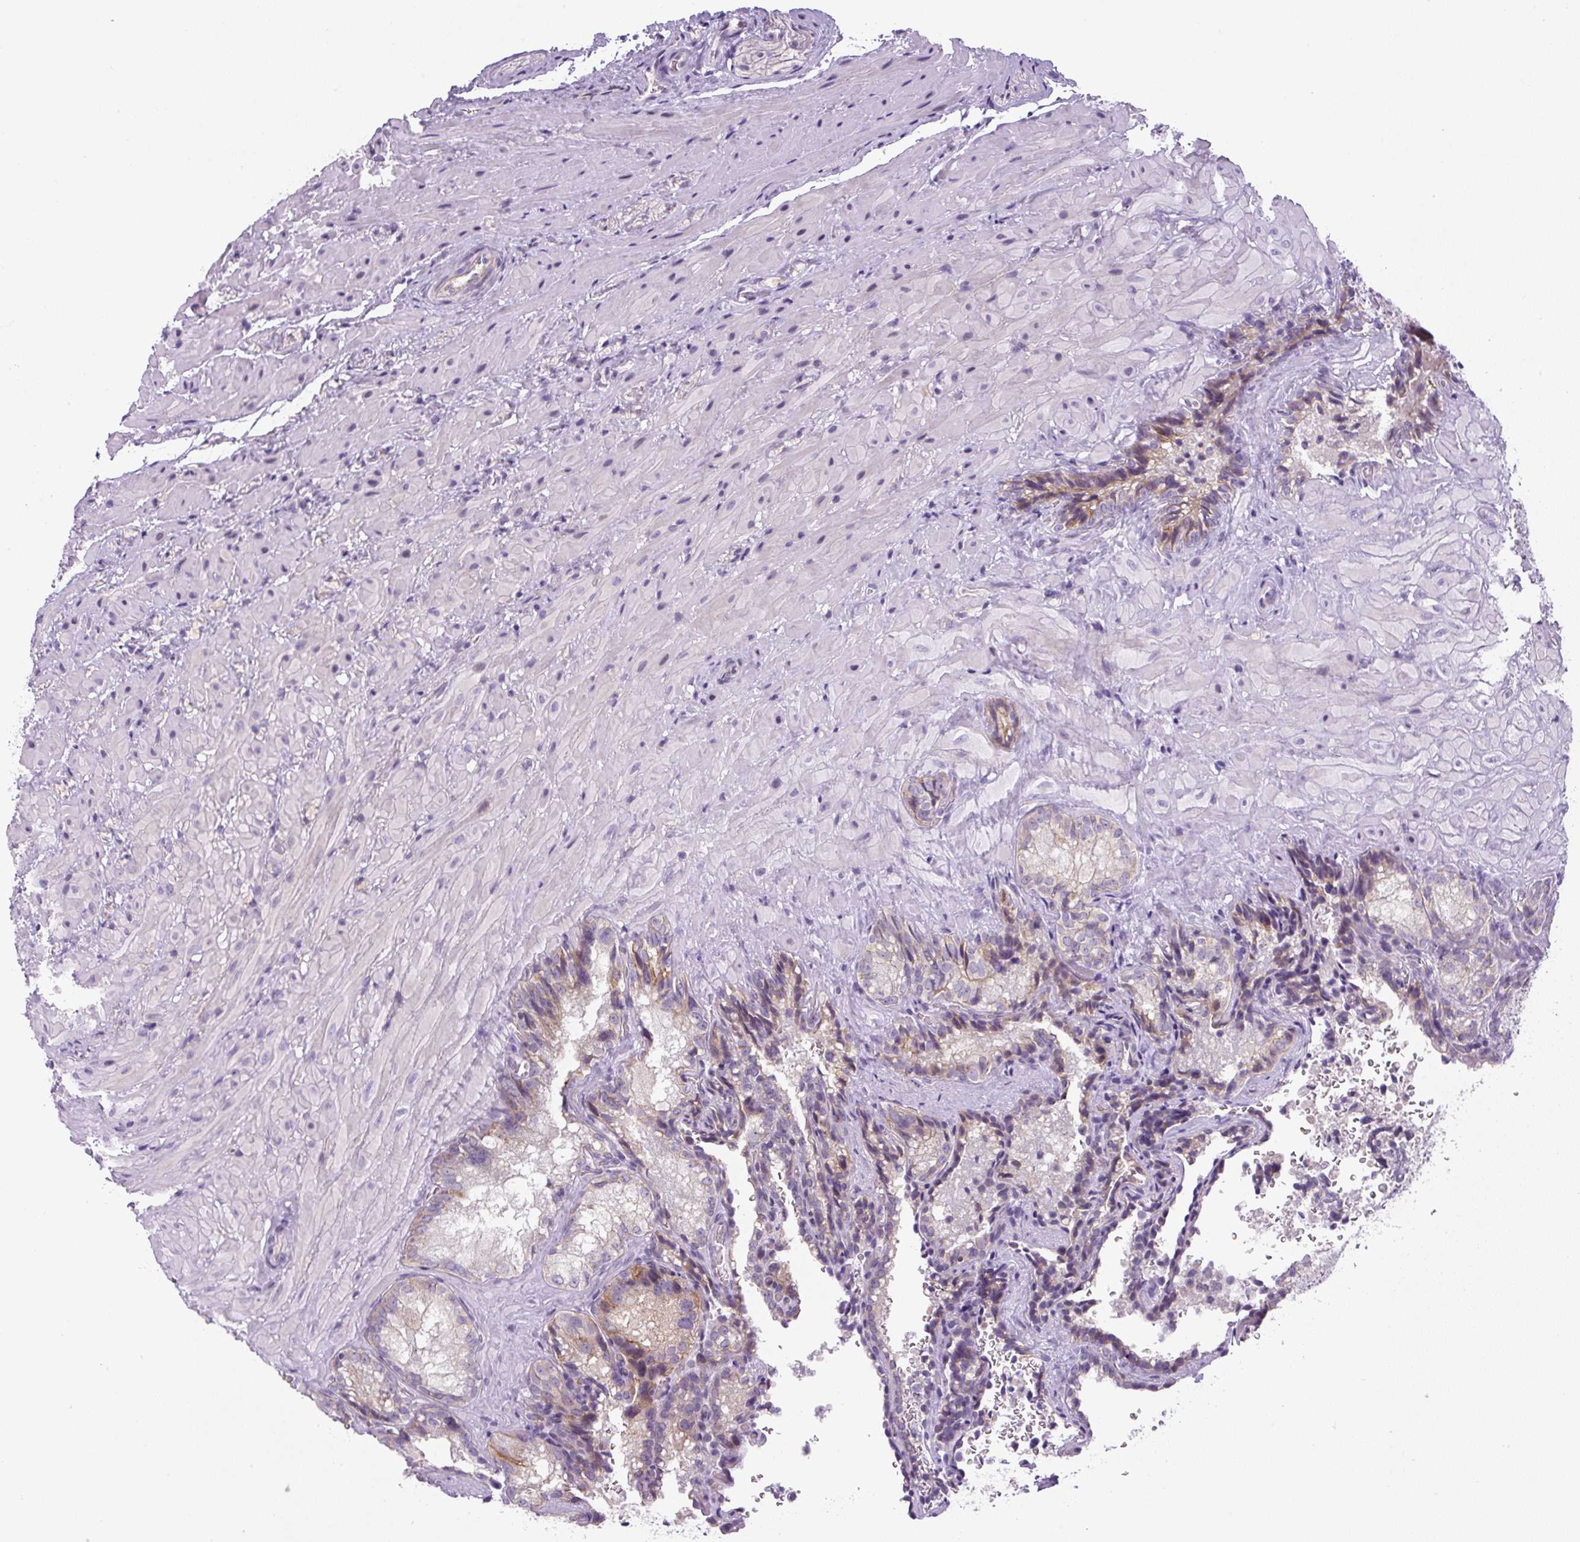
{"staining": {"intensity": "moderate", "quantity": "<25%", "location": "cytoplasmic/membranous"}, "tissue": "seminal vesicle", "cell_type": "Glandular cells", "image_type": "normal", "snomed": [{"axis": "morphology", "description": "Normal tissue, NOS"}, {"axis": "topography", "description": "Seminal veicle"}], "caption": "Moderate cytoplasmic/membranous positivity is appreciated in approximately <25% of glandular cells in benign seminal vesicle.", "gene": "ADAMTS19", "patient": {"sex": "male", "age": 47}}